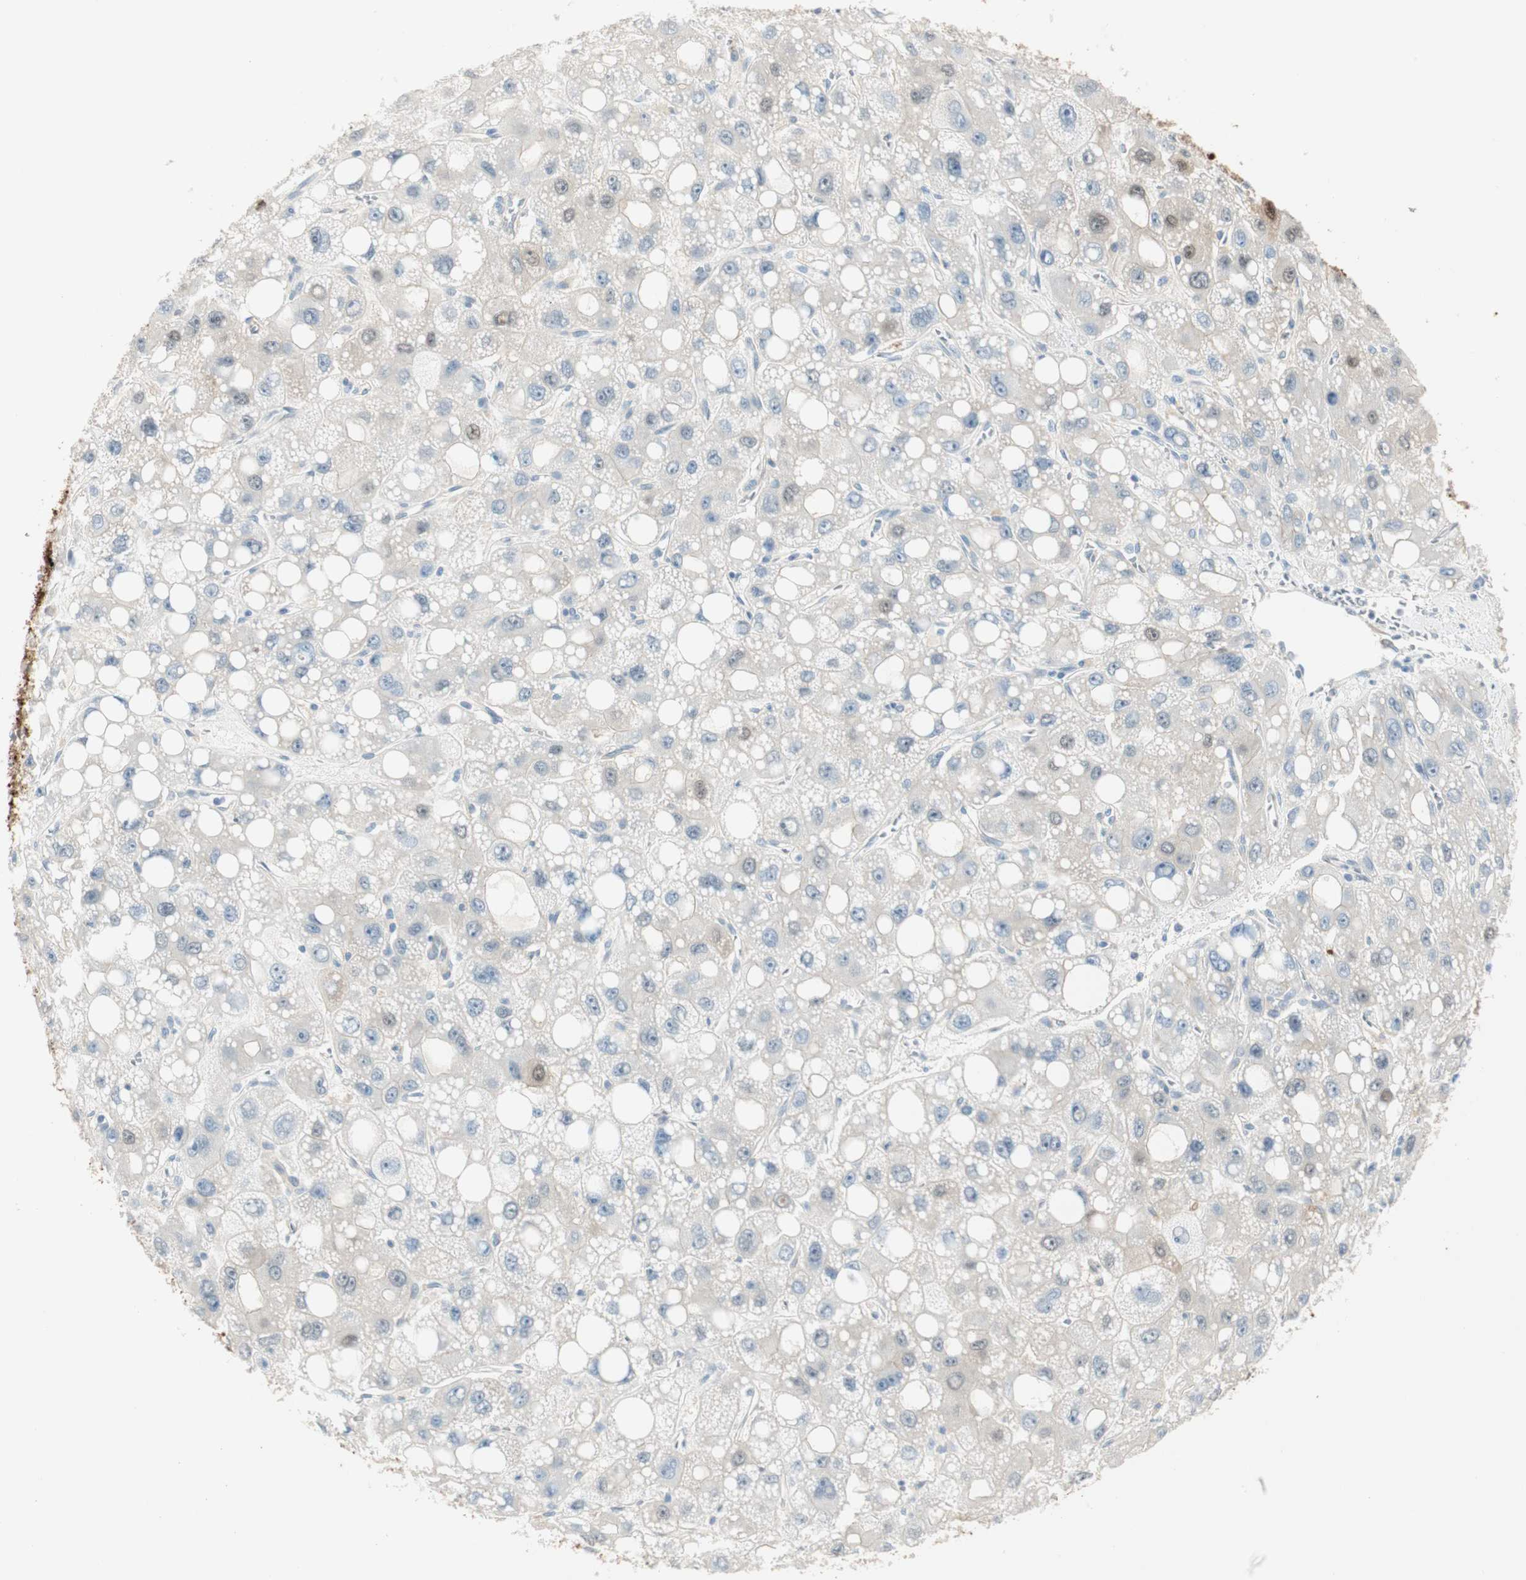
{"staining": {"intensity": "negative", "quantity": "none", "location": "none"}, "tissue": "liver cancer", "cell_type": "Tumor cells", "image_type": "cancer", "snomed": [{"axis": "morphology", "description": "Carcinoma, Hepatocellular, NOS"}, {"axis": "topography", "description": "Liver"}], "caption": "This micrograph is of liver cancer stained with IHC to label a protein in brown with the nuclei are counter-stained blue. There is no expression in tumor cells. Nuclei are stained in blue.", "gene": "CDK3", "patient": {"sex": "male", "age": 55}}